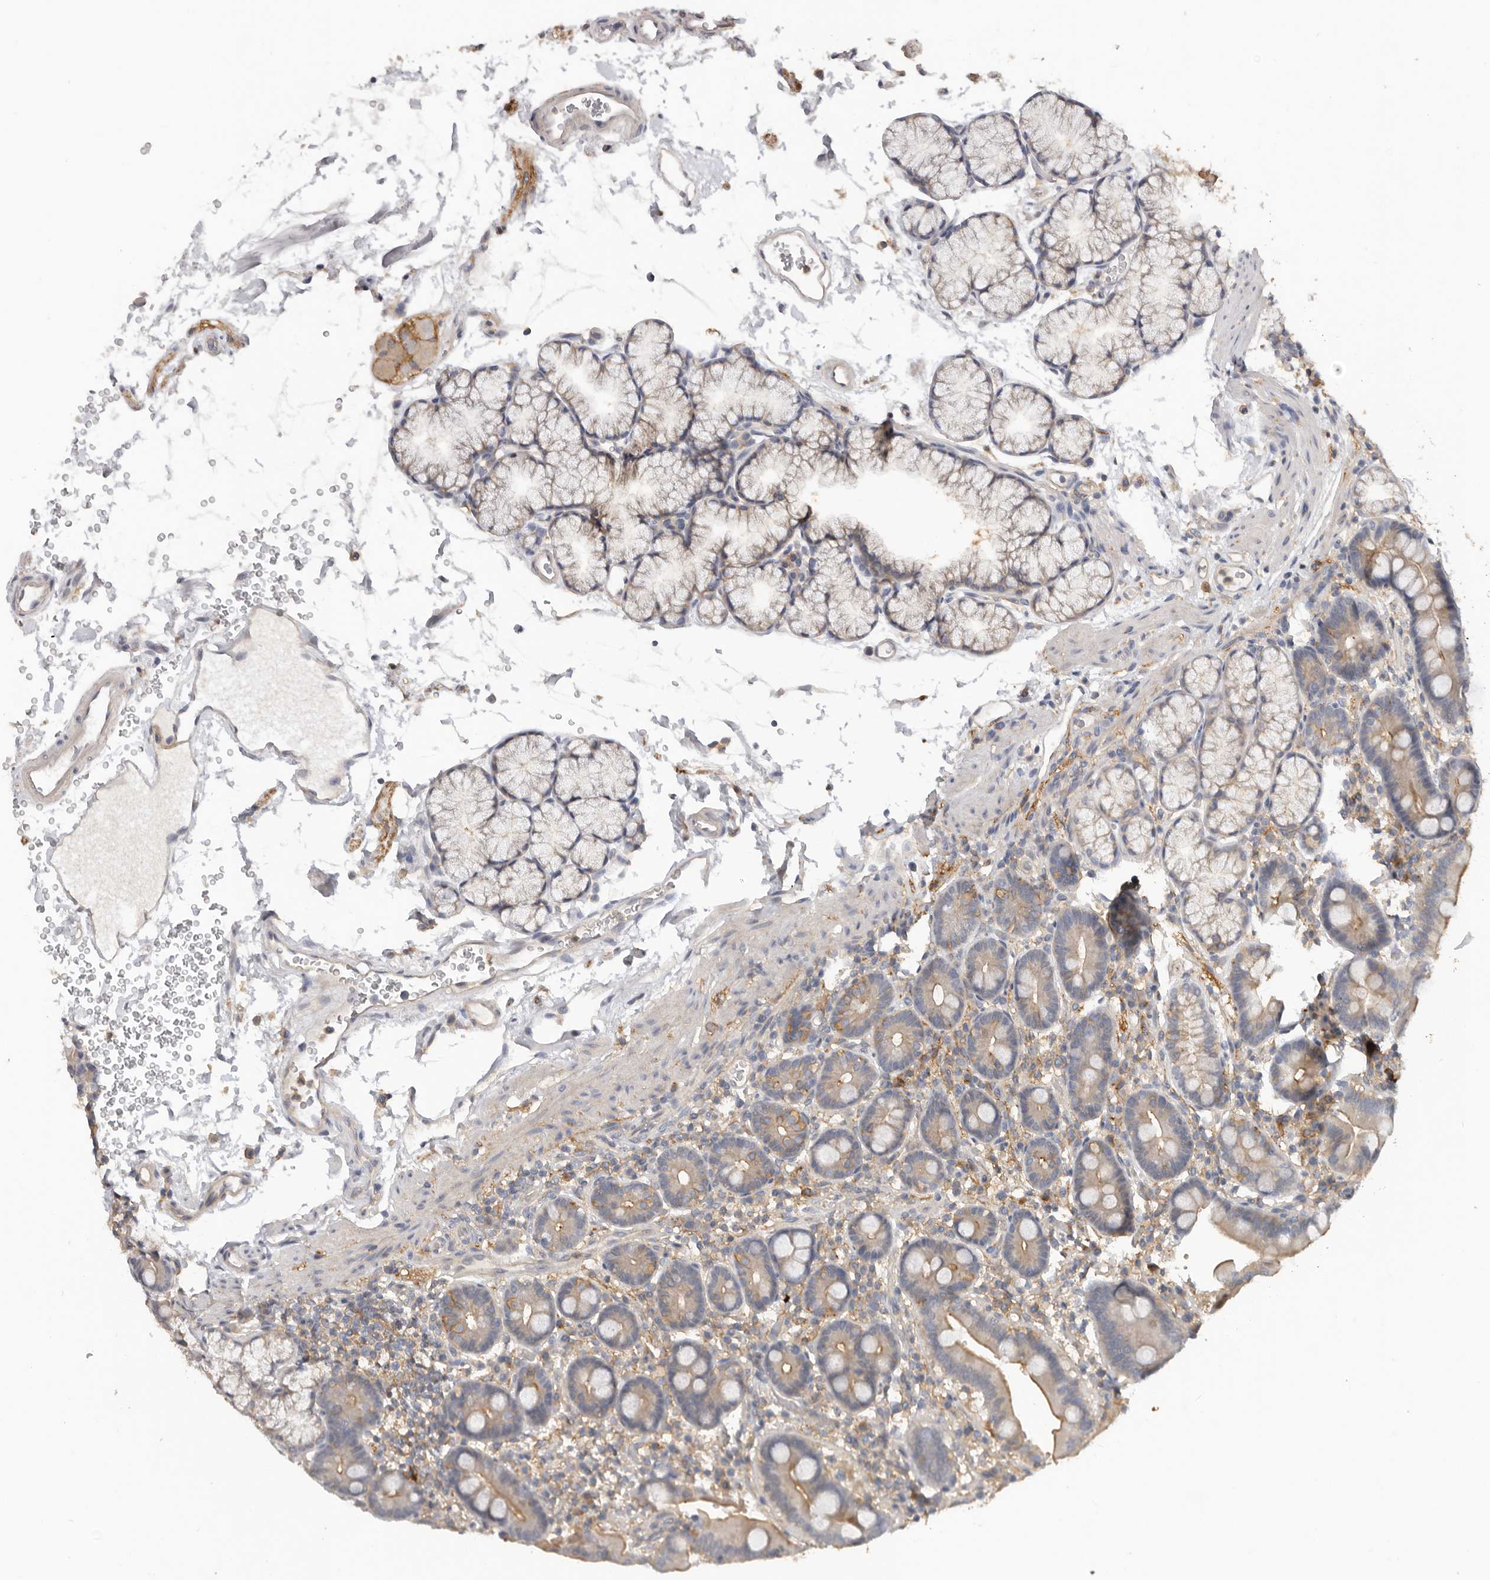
{"staining": {"intensity": "moderate", "quantity": "<25%", "location": "cytoplasmic/membranous"}, "tissue": "duodenum", "cell_type": "Glandular cells", "image_type": "normal", "snomed": [{"axis": "morphology", "description": "Normal tissue, NOS"}, {"axis": "topography", "description": "Duodenum"}], "caption": "Unremarkable duodenum demonstrates moderate cytoplasmic/membranous staining in approximately <25% of glandular cells, visualized by immunohistochemistry.", "gene": "WDTC1", "patient": {"sex": "male", "age": 54}}